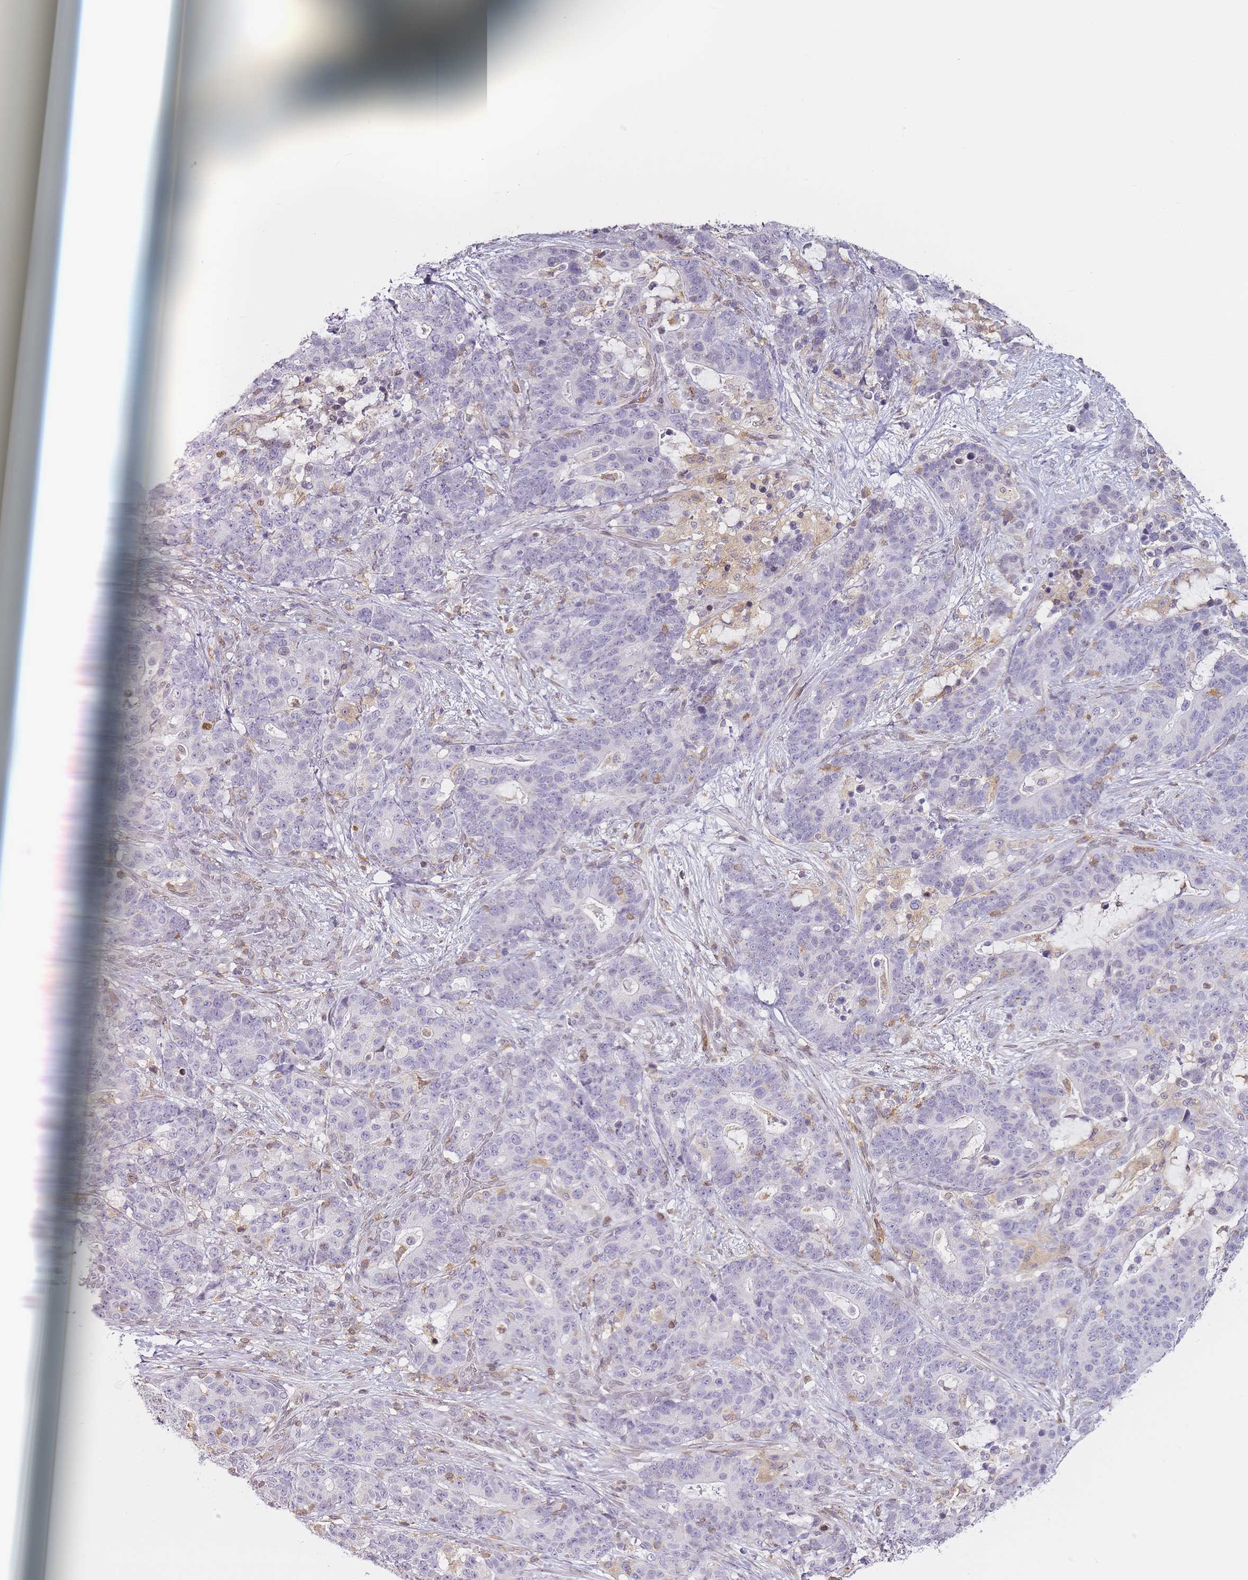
{"staining": {"intensity": "weak", "quantity": "25%-75%", "location": "nuclear"}, "tissue": "stomach cancer", "cell_type": "Tumor cells", "image_type": "cancer", "snomed": [{"axis": "morphology", "description": "Normal tissue, NOS"}, {"axis": "morphology", "description": "Adenocarcinoma, NOS"}, {"axis": "topography", "description": "Stomach"}], "caption": "This photomicrograph displays immunohistochemistry staining of stomach cancer, with low weak nuclear positivity in about 25%-75% of tumor cells.", "gene": "JAKMIP1", "patient": {"sex": "female", "age": 64}}